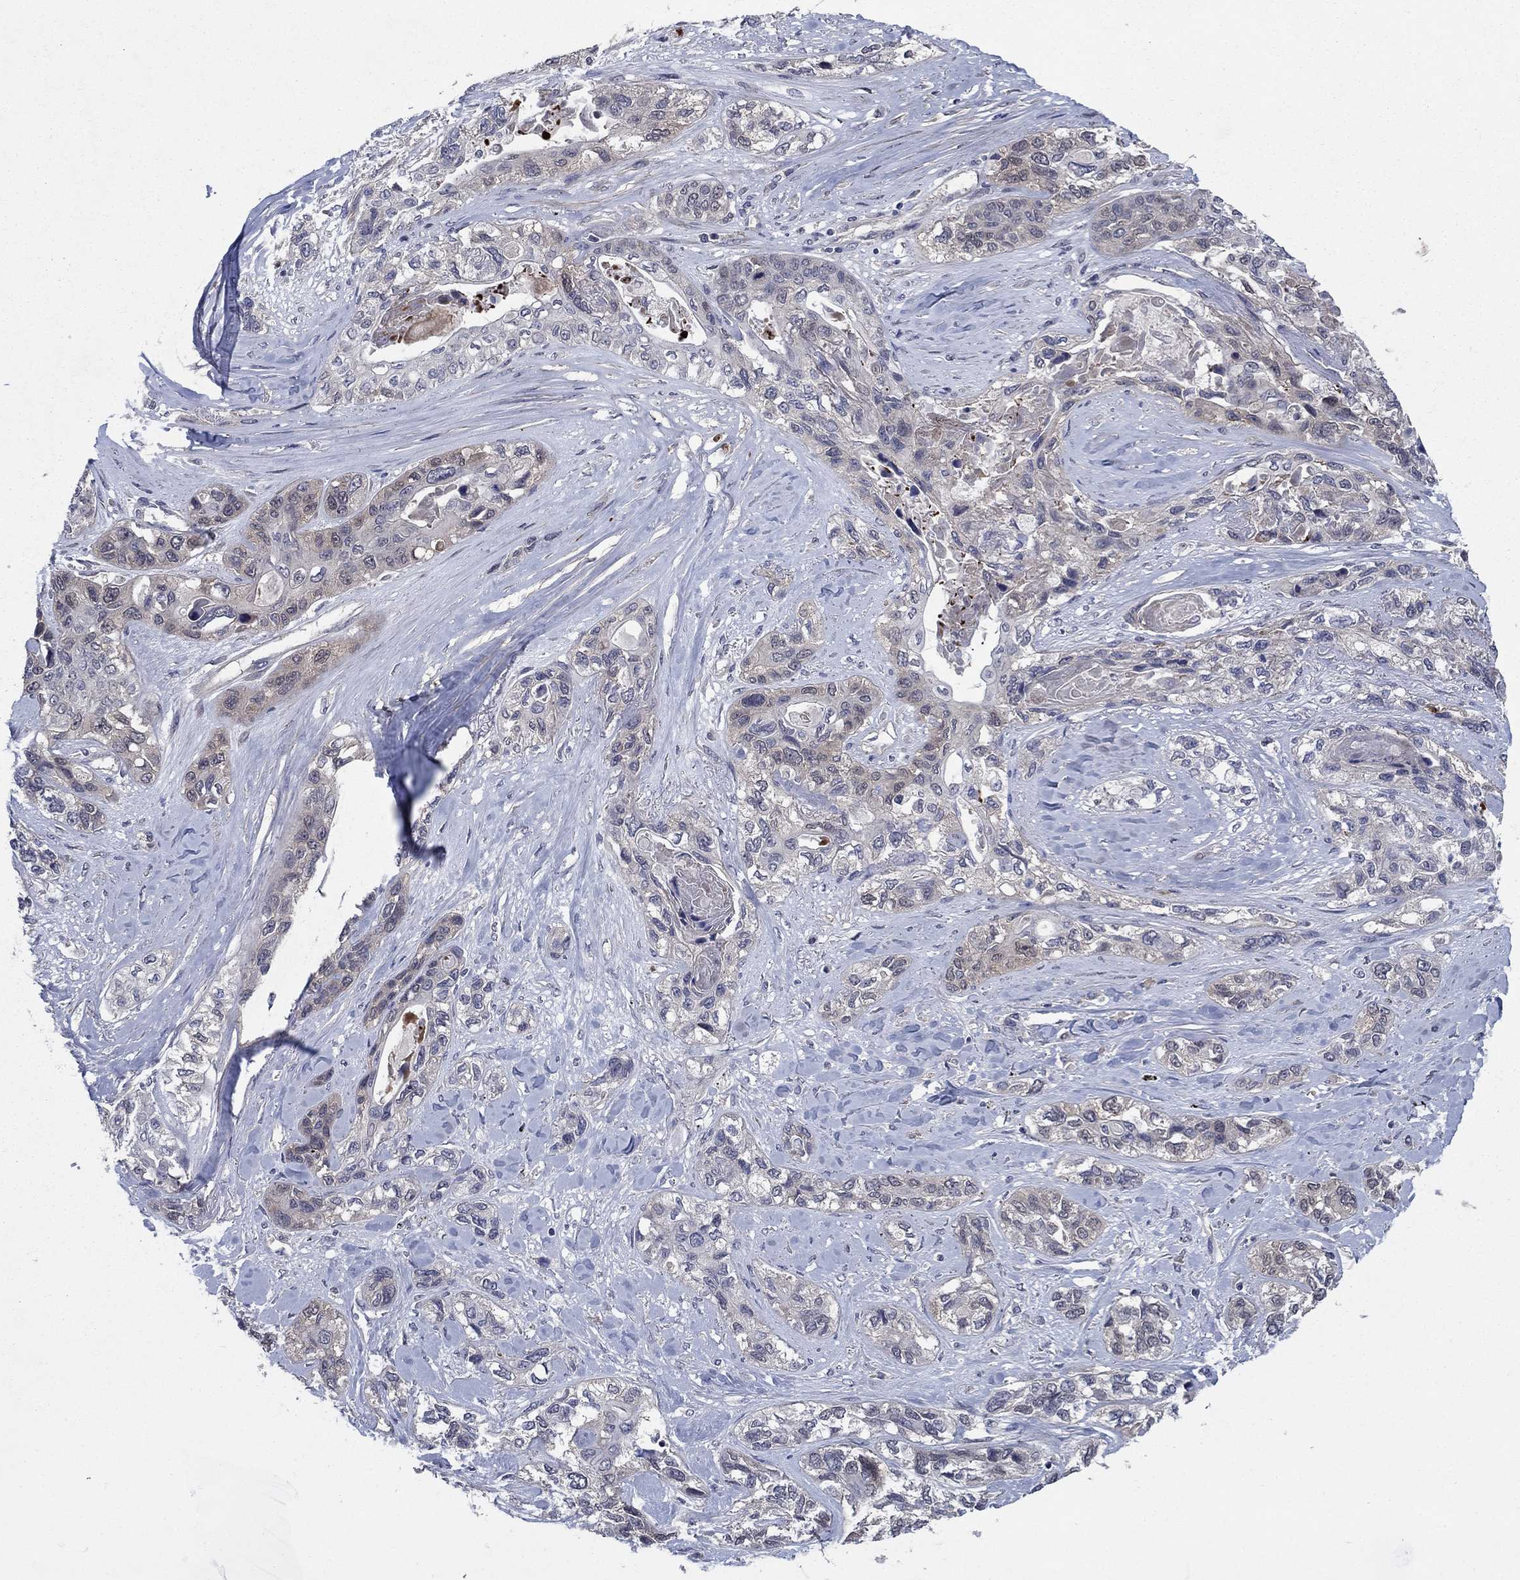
{"staining": {"intensity": "negative", "quantity": "none", "location": "none"}, "tissue": "lung cancer", "cell_type": "Tumor cells", "image_type": "cancer", "snomed": [{"axis": "morphology", "description": "Squamous cell carcinoma, NOS"}, {"axis": "topography", "description": "Lung"}], "caption": "IHC of lung cancer displays no staining in tumor cells.", "gene": "MSRB1", "patient": {"sex": "female", "age": 70}}